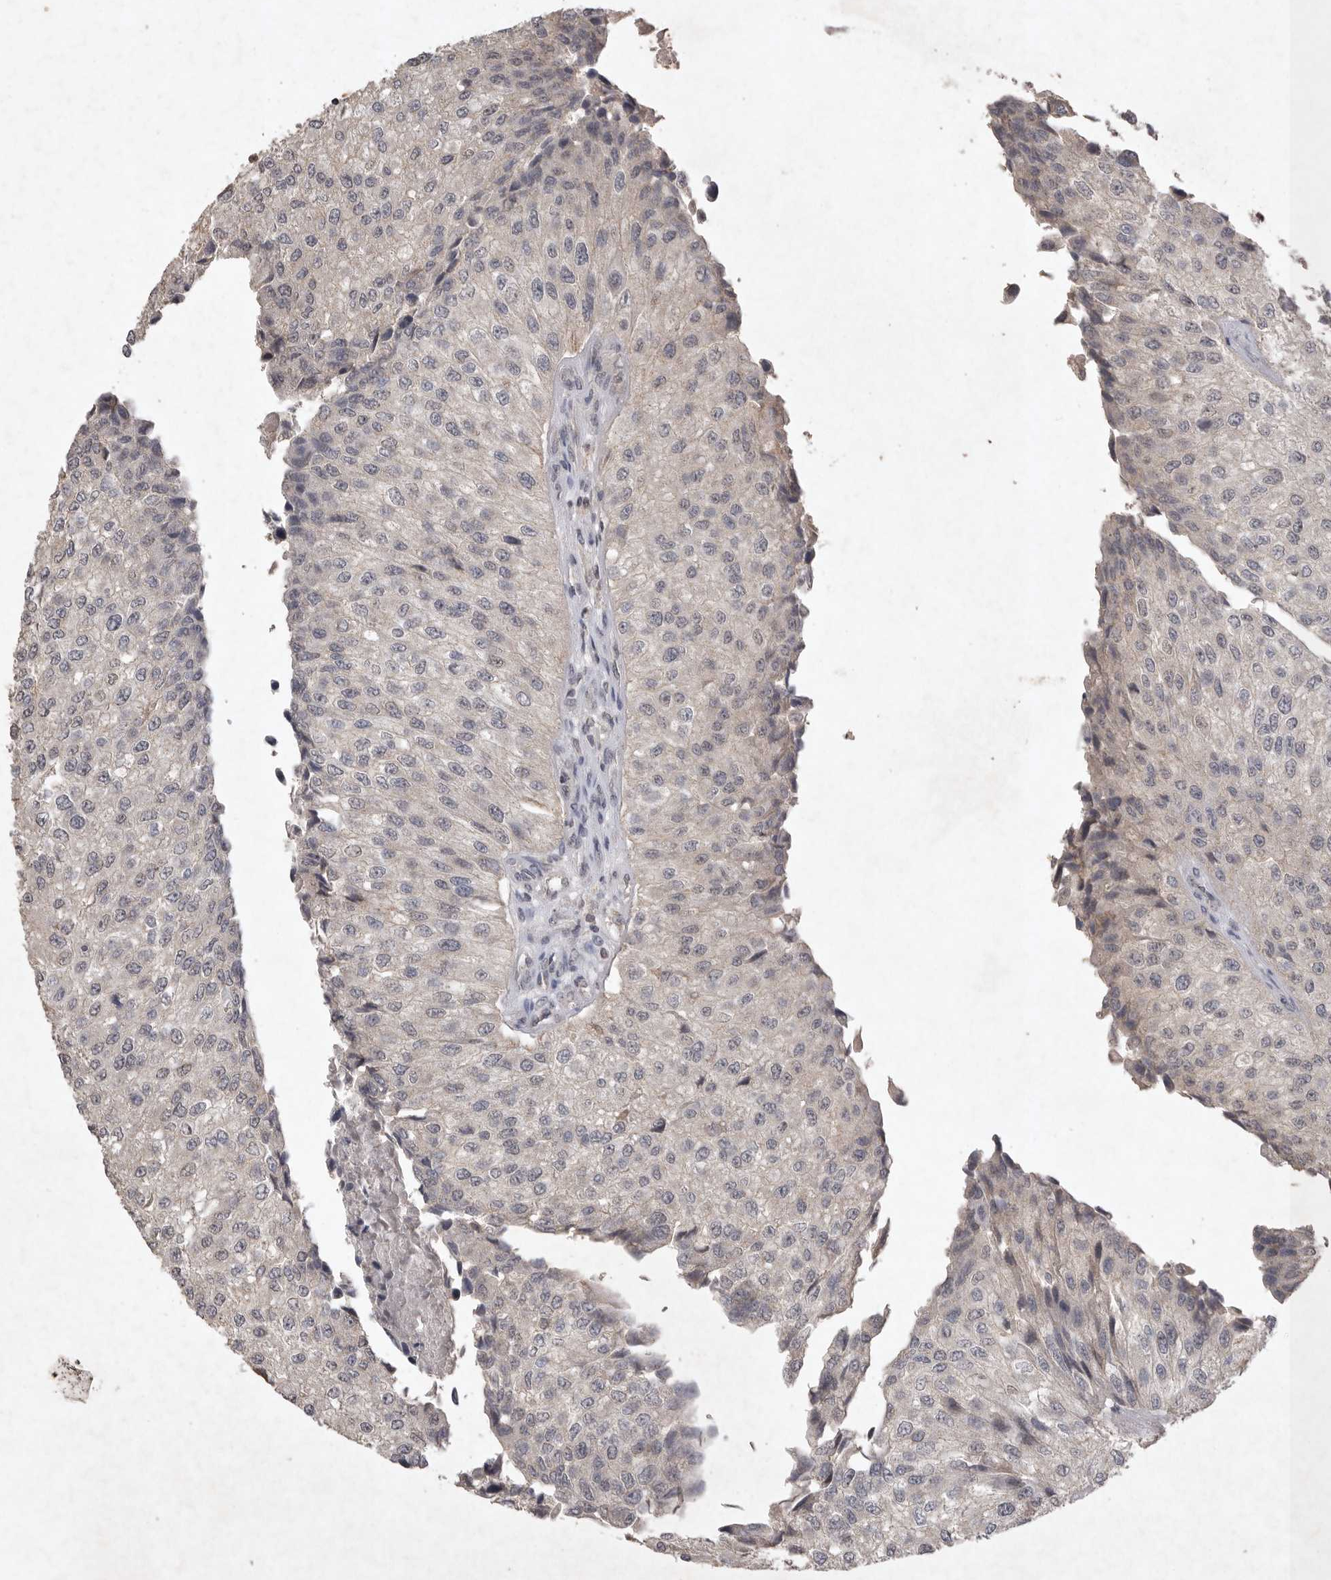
{"staining": {"intensity": "negative", "quantity": "none", "location": "none"}, "tissue": "urothelial cancer", "cell_type": "Tumor cells", "image_type": "cancer", "snomed": [{"axis": "morphology", "description": "Urothelial carcinoma, High grade"}, {"axis": "topography", "description": "Kidney"}, {"axis": "topography", "description": "Urinary bladder"}], "caption": "Photomicrograph shows no protein positivity in tumor cells of high-grade urothelial carcinoma tissue. (Brightfield microscopy of DAB (3,3'-diaminobenzidine) immunohistochemistry (IHC) at high magnification).", "gene": "APLNR", "patient": {"sex": "male", "age": 77}}